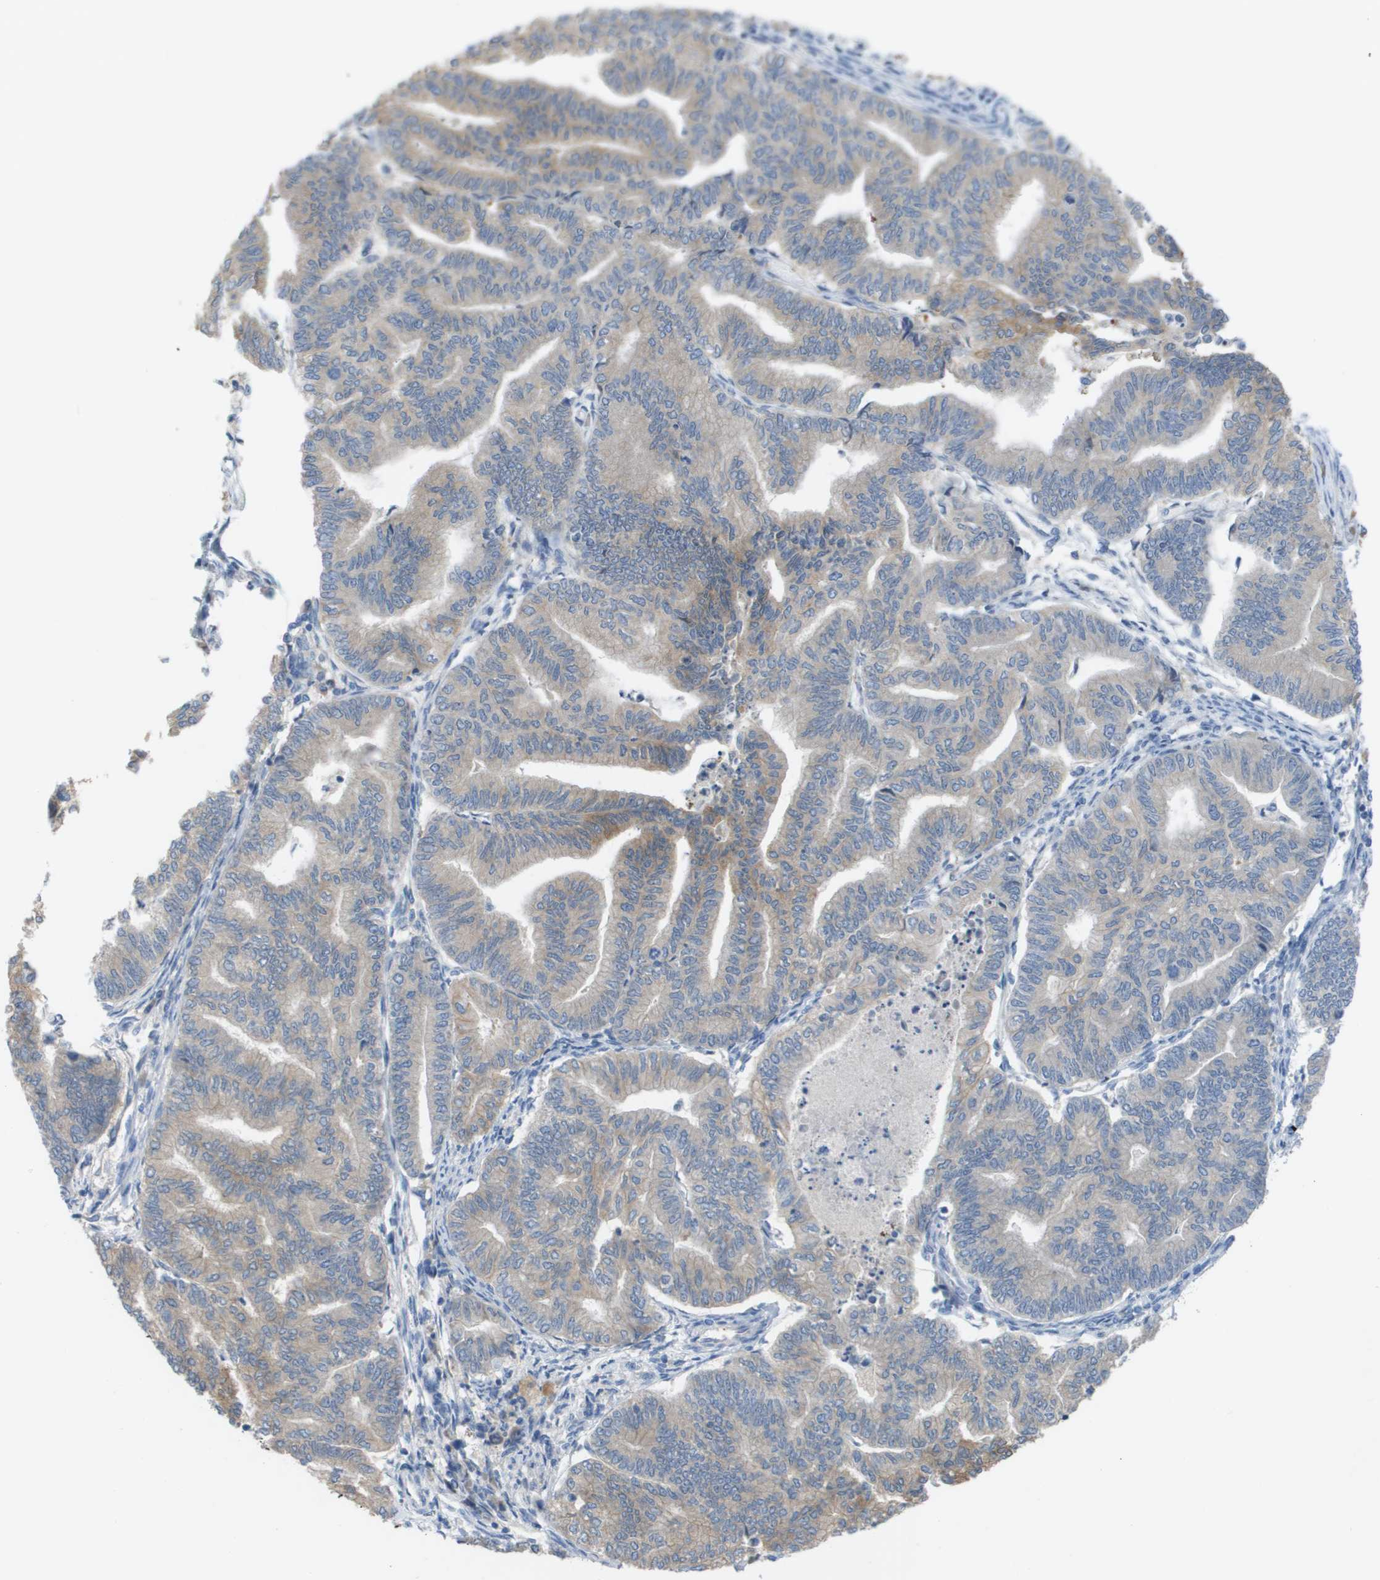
{"staining": {"intensity": "moderate", "quantity": "25%-75%", "location": "cytoplasmic/membranous"}, "tissue": "endometrial cancer", "cell_type": "Tumor cells", "image_type": "cancer", "snomed": [{"axis": "morphology", "description": "Adenocarcinoma, NOS"}, {"axis": "topography", "description": "Endometrium"}], "caption": "This histopathology image reveals immunohistochemistry (IHC) staining of human adenocarcinoma (endometrial), with medium moderate cytoplasmic/membranous expression in about 25%-75% of tumor cells.", "gene": "UBA5", "patient": {"sex": "female", "age": 79}}